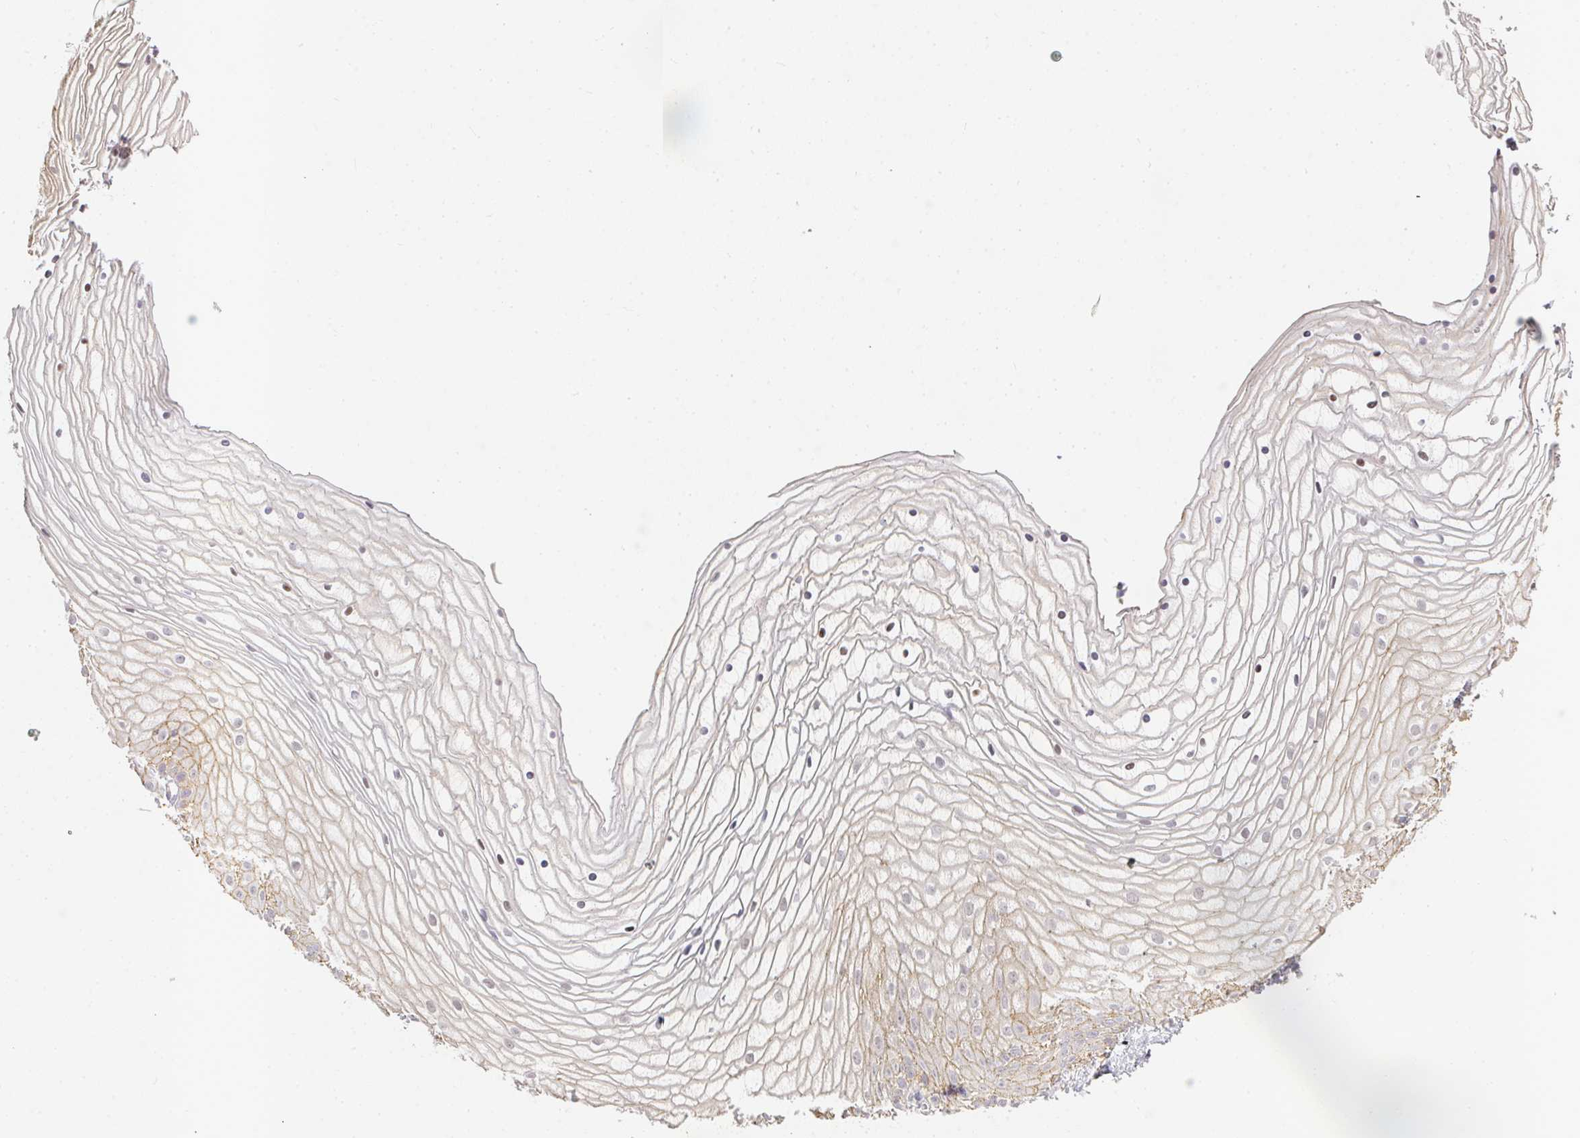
{"staining": {"intensity": "moderate", "quantity": "<25%", "location": "cytoplasmic/membranous,nuclear"}, "tissue": "vagina", "cell_type": "Squamous epithelial cells", "image_type": "normal", "snomed": [{"axis": "morphology", "description": "Normal tissue, NOS"}, {"axis": "topography", "description": "Vagina"}], "caption": "Human vagina stained for a protein (brown) reveals moderate cytoplasmic/membranous,nuclear positive expression in about <25% of squamous epithelial cells.", "gene": "SLC35B3", "patient": {"sex": "female", "age": 56}}